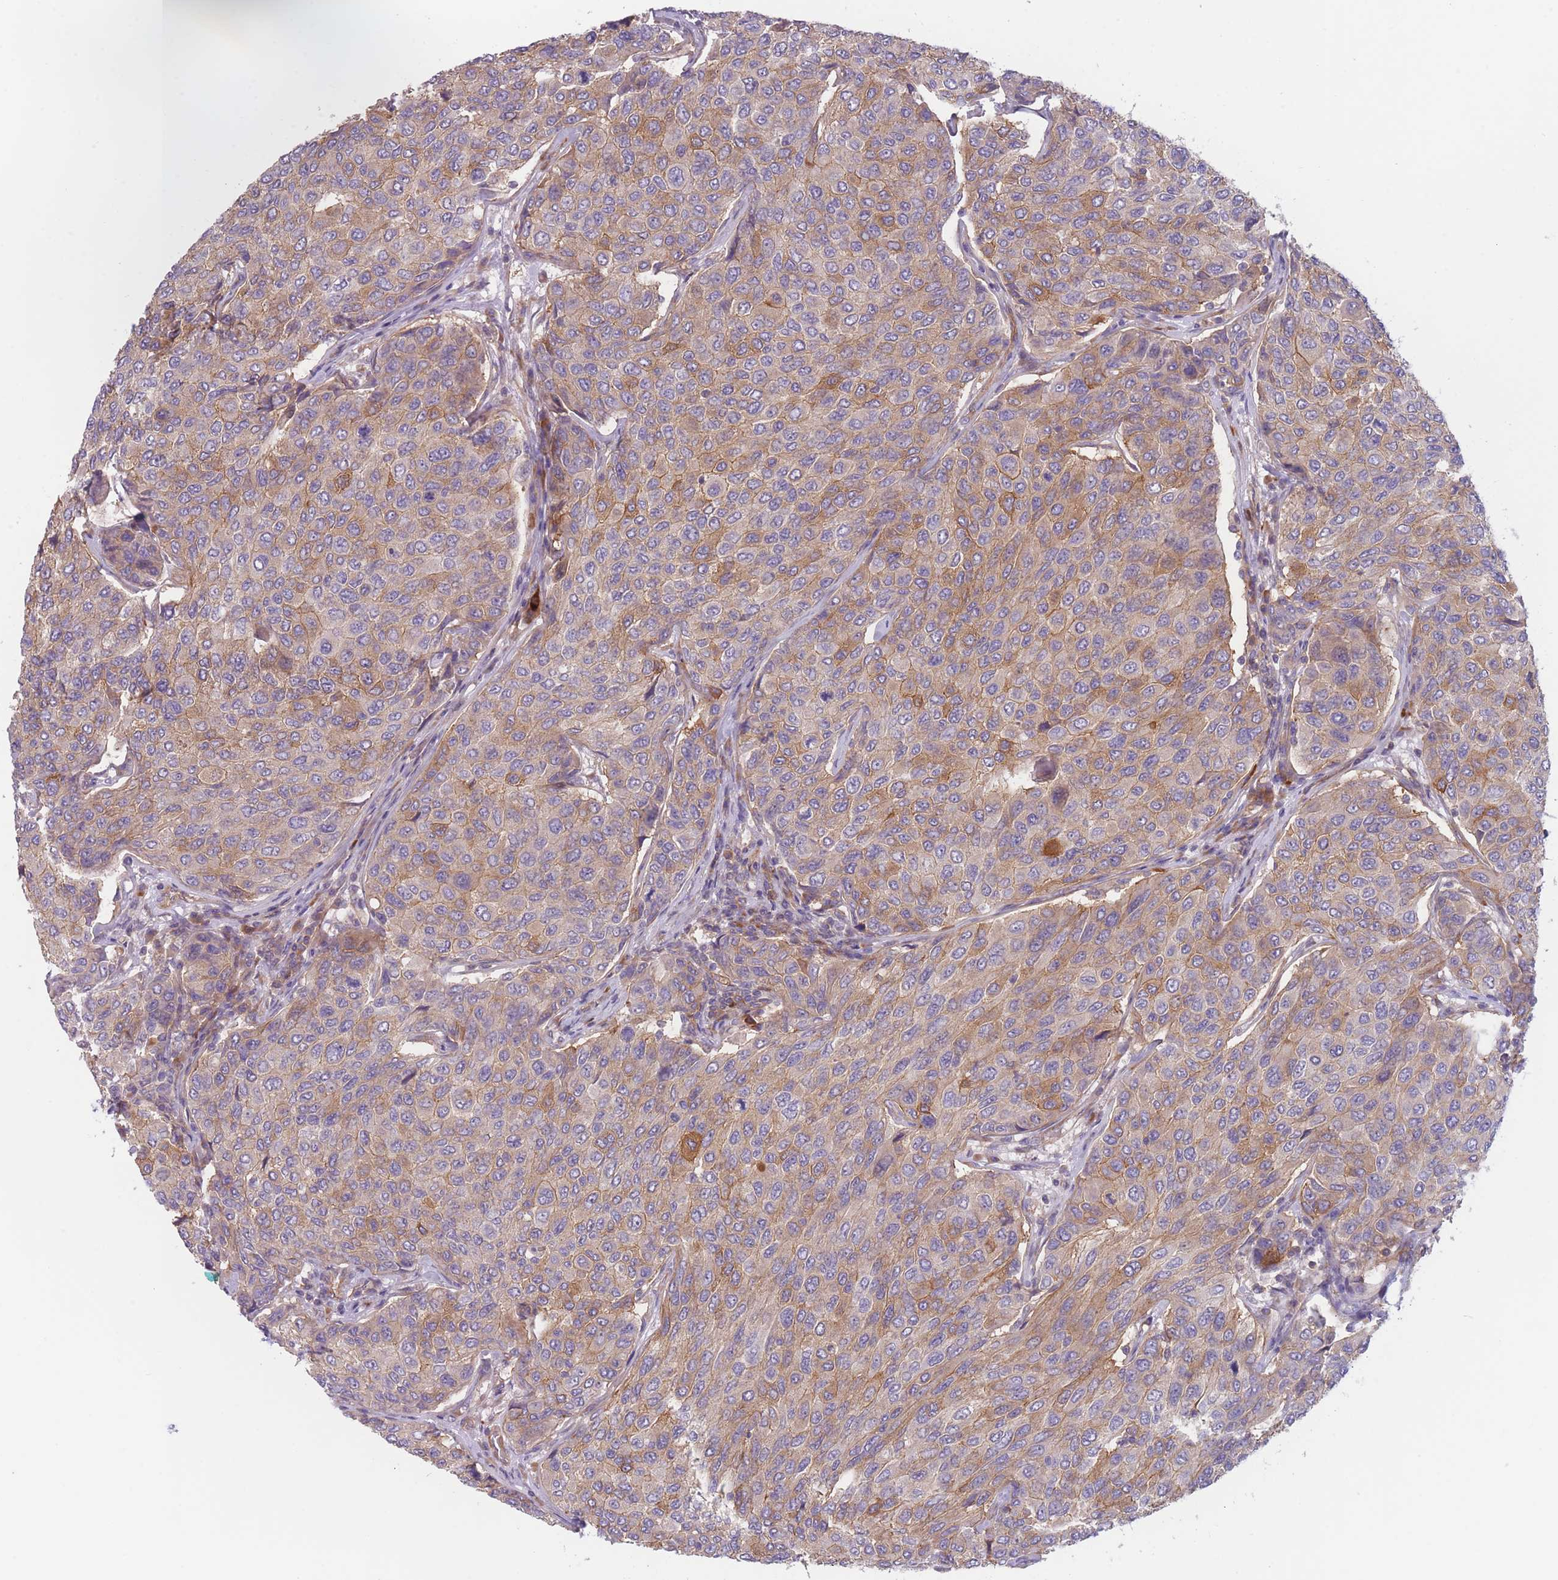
{"staining": {"intensity": "moderate", "quantity": ">75%", "location": "cytoplasmic/membranous"}, "tissue": "breast cancer", "cell_type": "Tumor cells", "image_type": "cancer", "snomed": [{"axis": "morphology", "description": "Duct carcinoma"}, {"axis": "topography", "description": "Breast"}], "caption": "Immunohistochemical staining of breast invasive ductal carcinoma demonstrates medium levels of moderate cytoplasmic/membranous protein staining in approximately >75% of tumor cells.", "gene": "WDR93", "patient": {"sex": "female", "age": 55}}